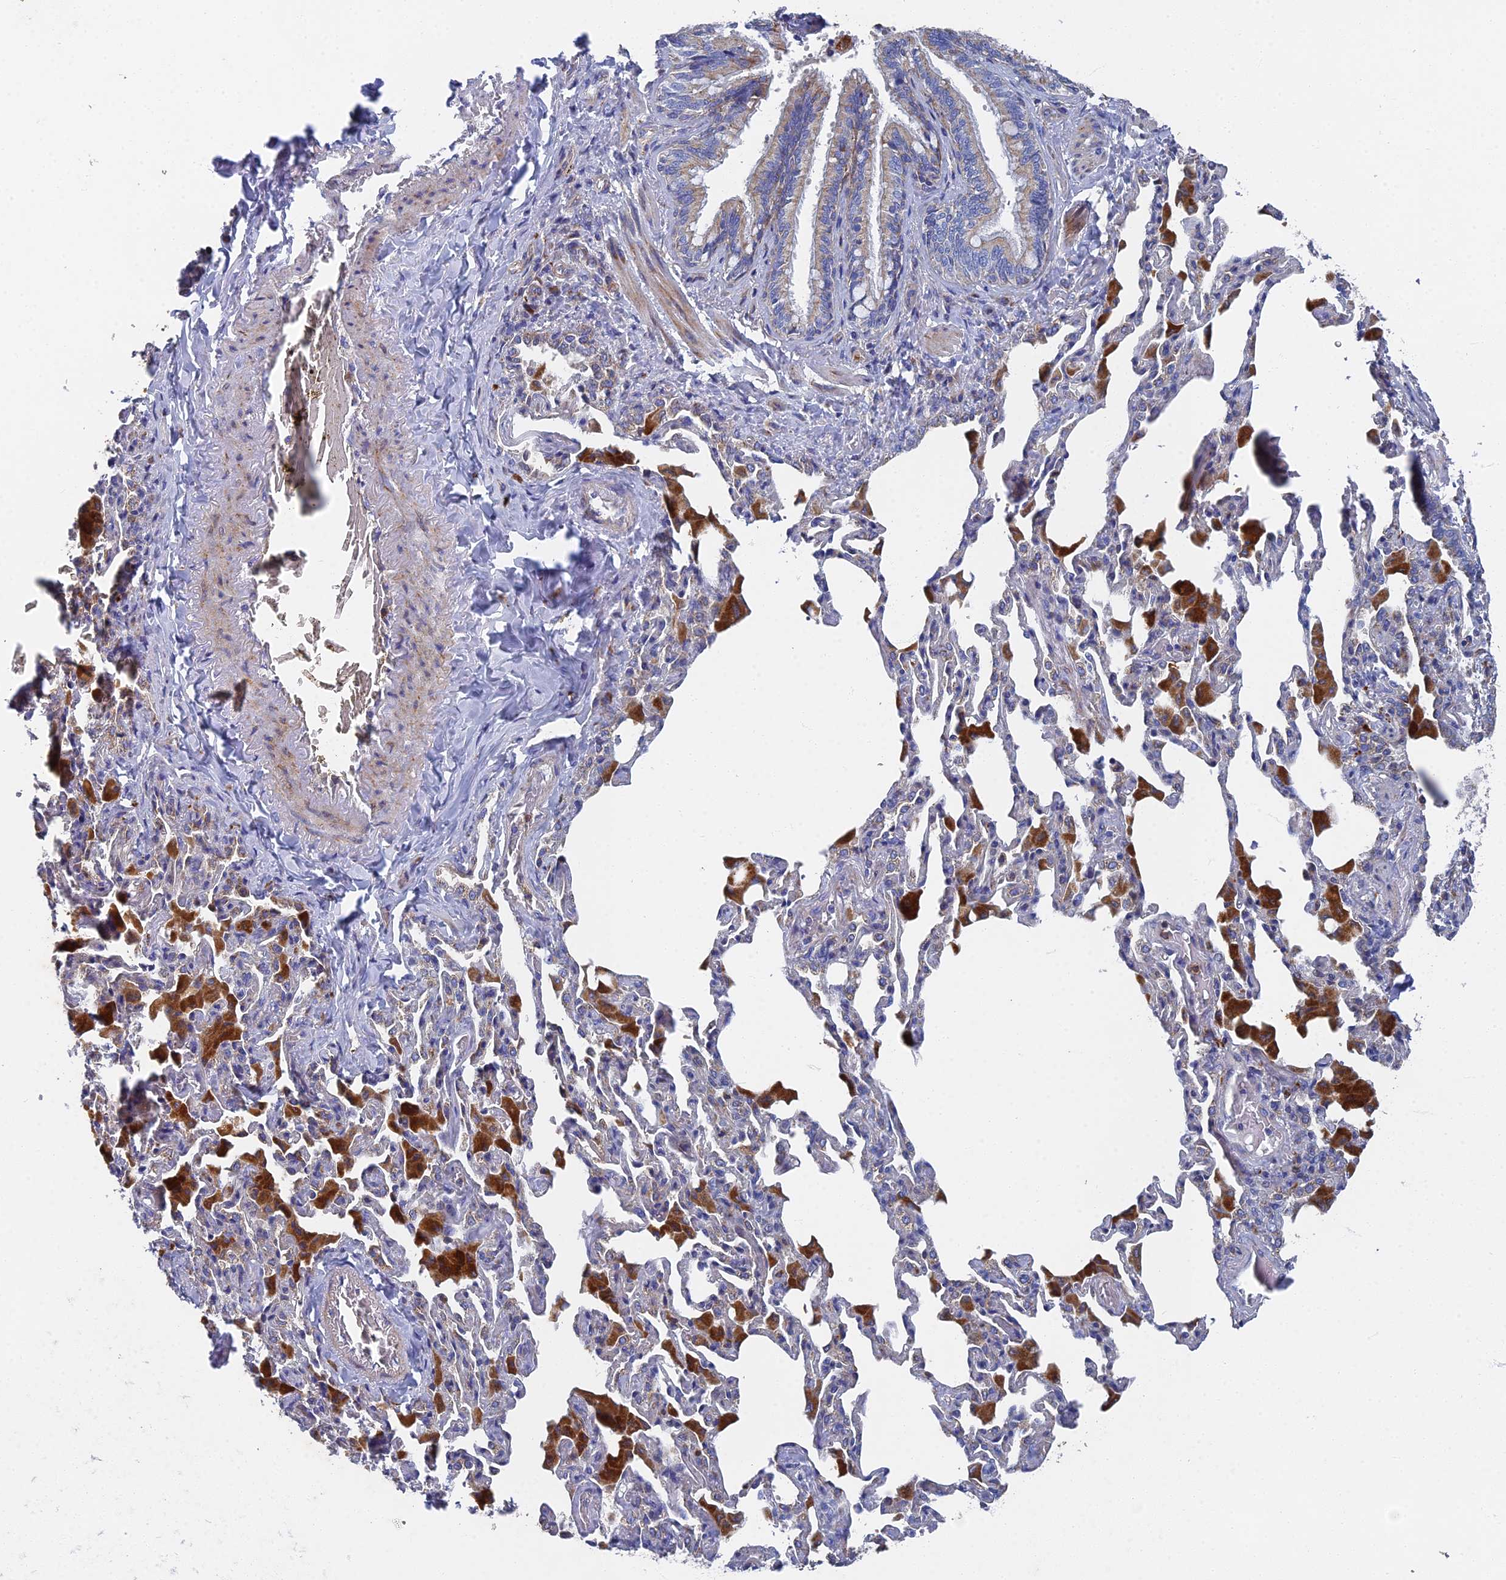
{"staining": {"intensity": "moderate", "quantity": "25%-75%", "location": "cytoplasmic/membranous"}, "tissue": "bronchus", "cell_type": "Respiratory epithelial cells", "image_type": "normal", "snomed": [{"axis": "morphology", "description": "Normal tissue, NOS"}, {"axis": "morphology", "description": "Inflammation, NOS"}, {"axis": "topography", "description": "Lung"}], "caption": "Respiratory epithelial cells reveal medium levels of moderate cytoplasmic/membranous staining in about 25%-75% of cells in unremarkable human bronchus.", "gene": "RNASEK", "patient": {"sex": "female", "age": 46}}